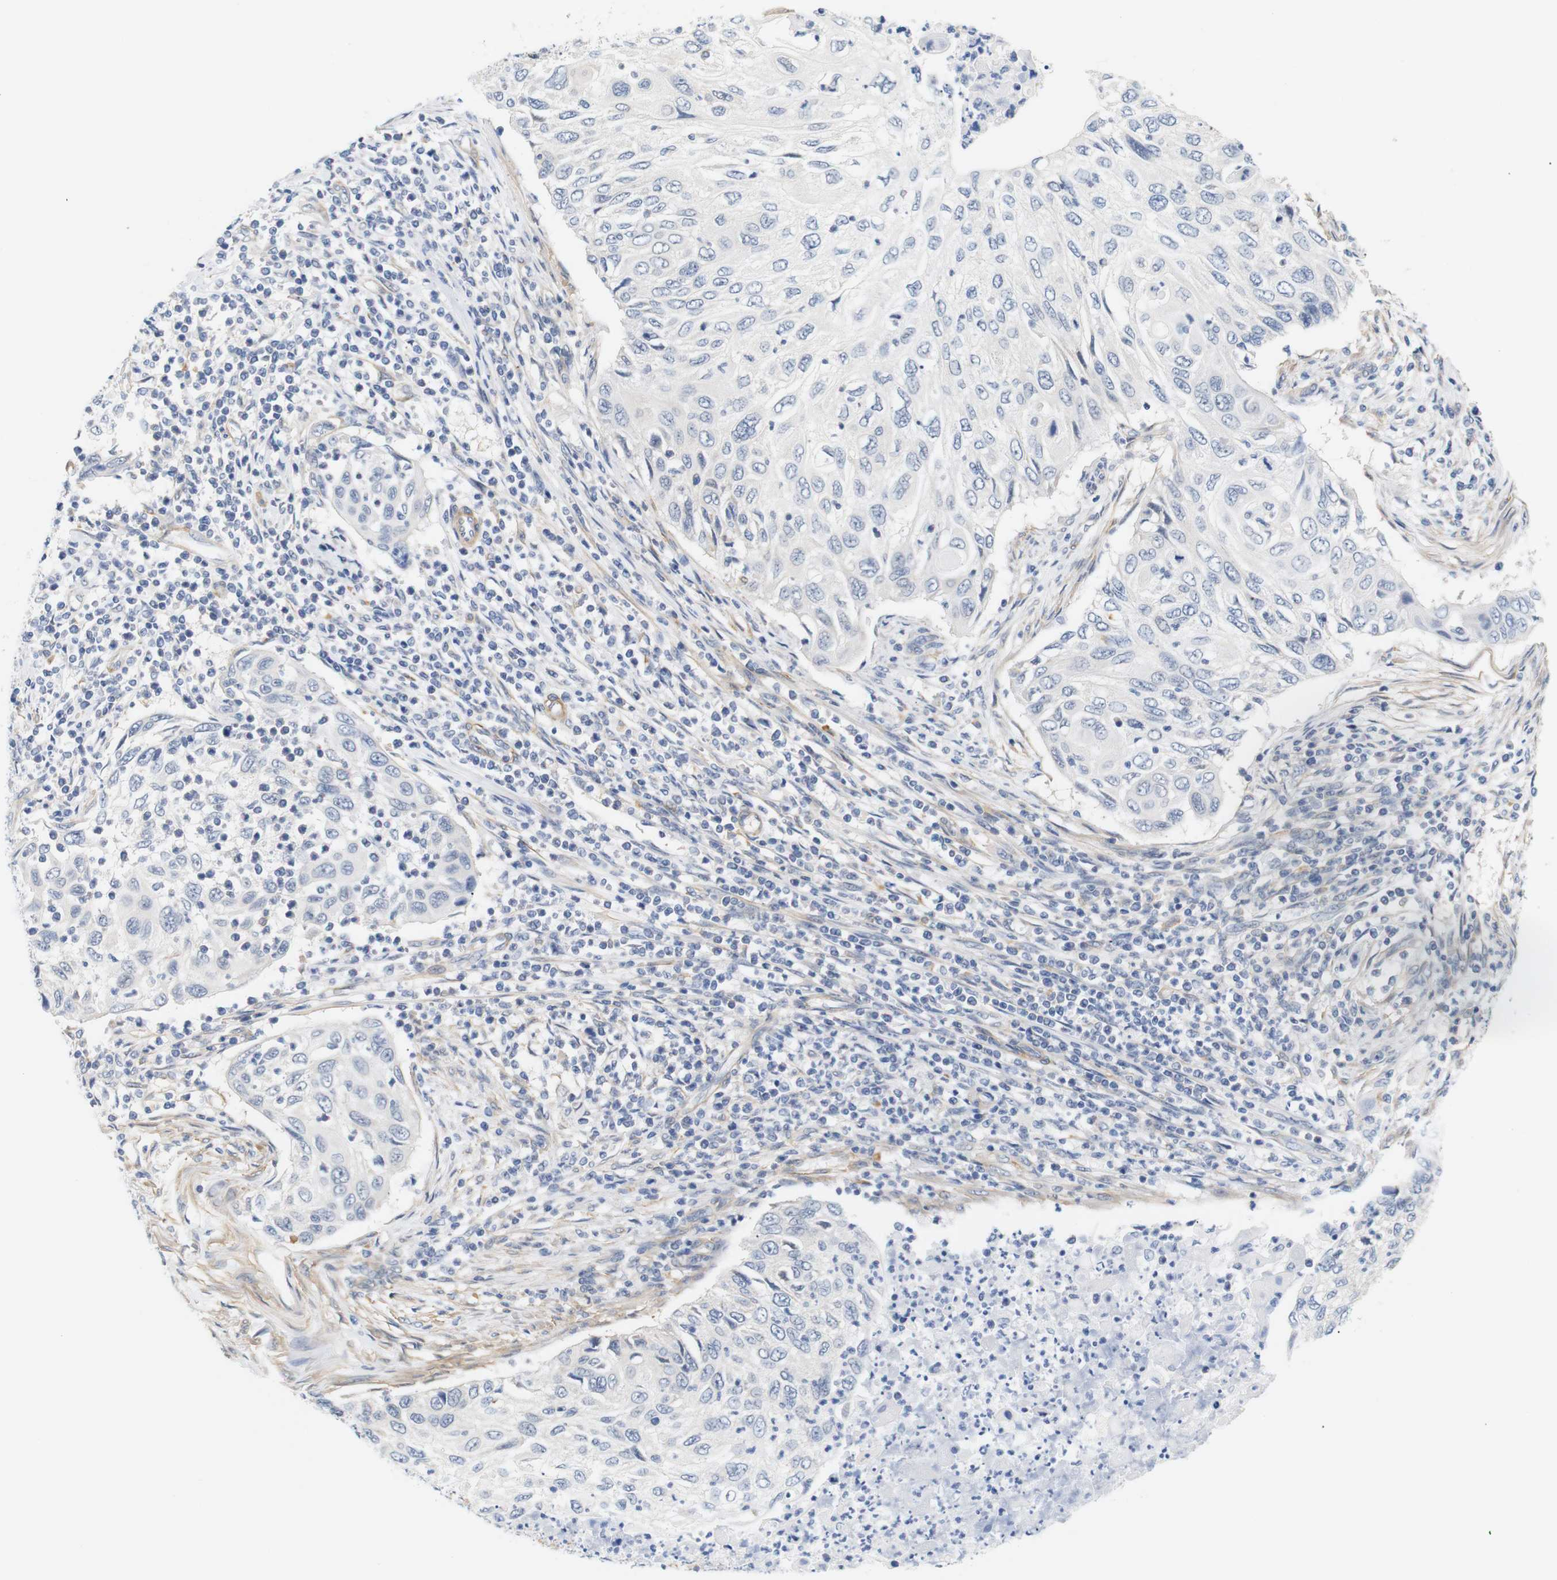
{"staining": {"intensity": "negative", "quantity": "none", "location": "none"}, "tissue": "cervical cancer", "cell_type": "Tumor cells", "image_type": "cancer", "snomed": [{"axis": "morphology", "description": "Squamous cell carcinoma, NOS"}, {"axis": "topography", "description": "Cervix"}], "caption": "High magnification brightfield microscopy of squamous cell carcinoma (cervical) stained with DAB (3,3'-diaminobenzidine) (brown) and counterstained with hematoxylin (blue): tumor cells show no significant staining. (DAB (3,3'-diaminobenzidine) immunohistochemistry, high magnification).", "gene": "STMN3", "patient": {"sex": "female", "age": 70}}